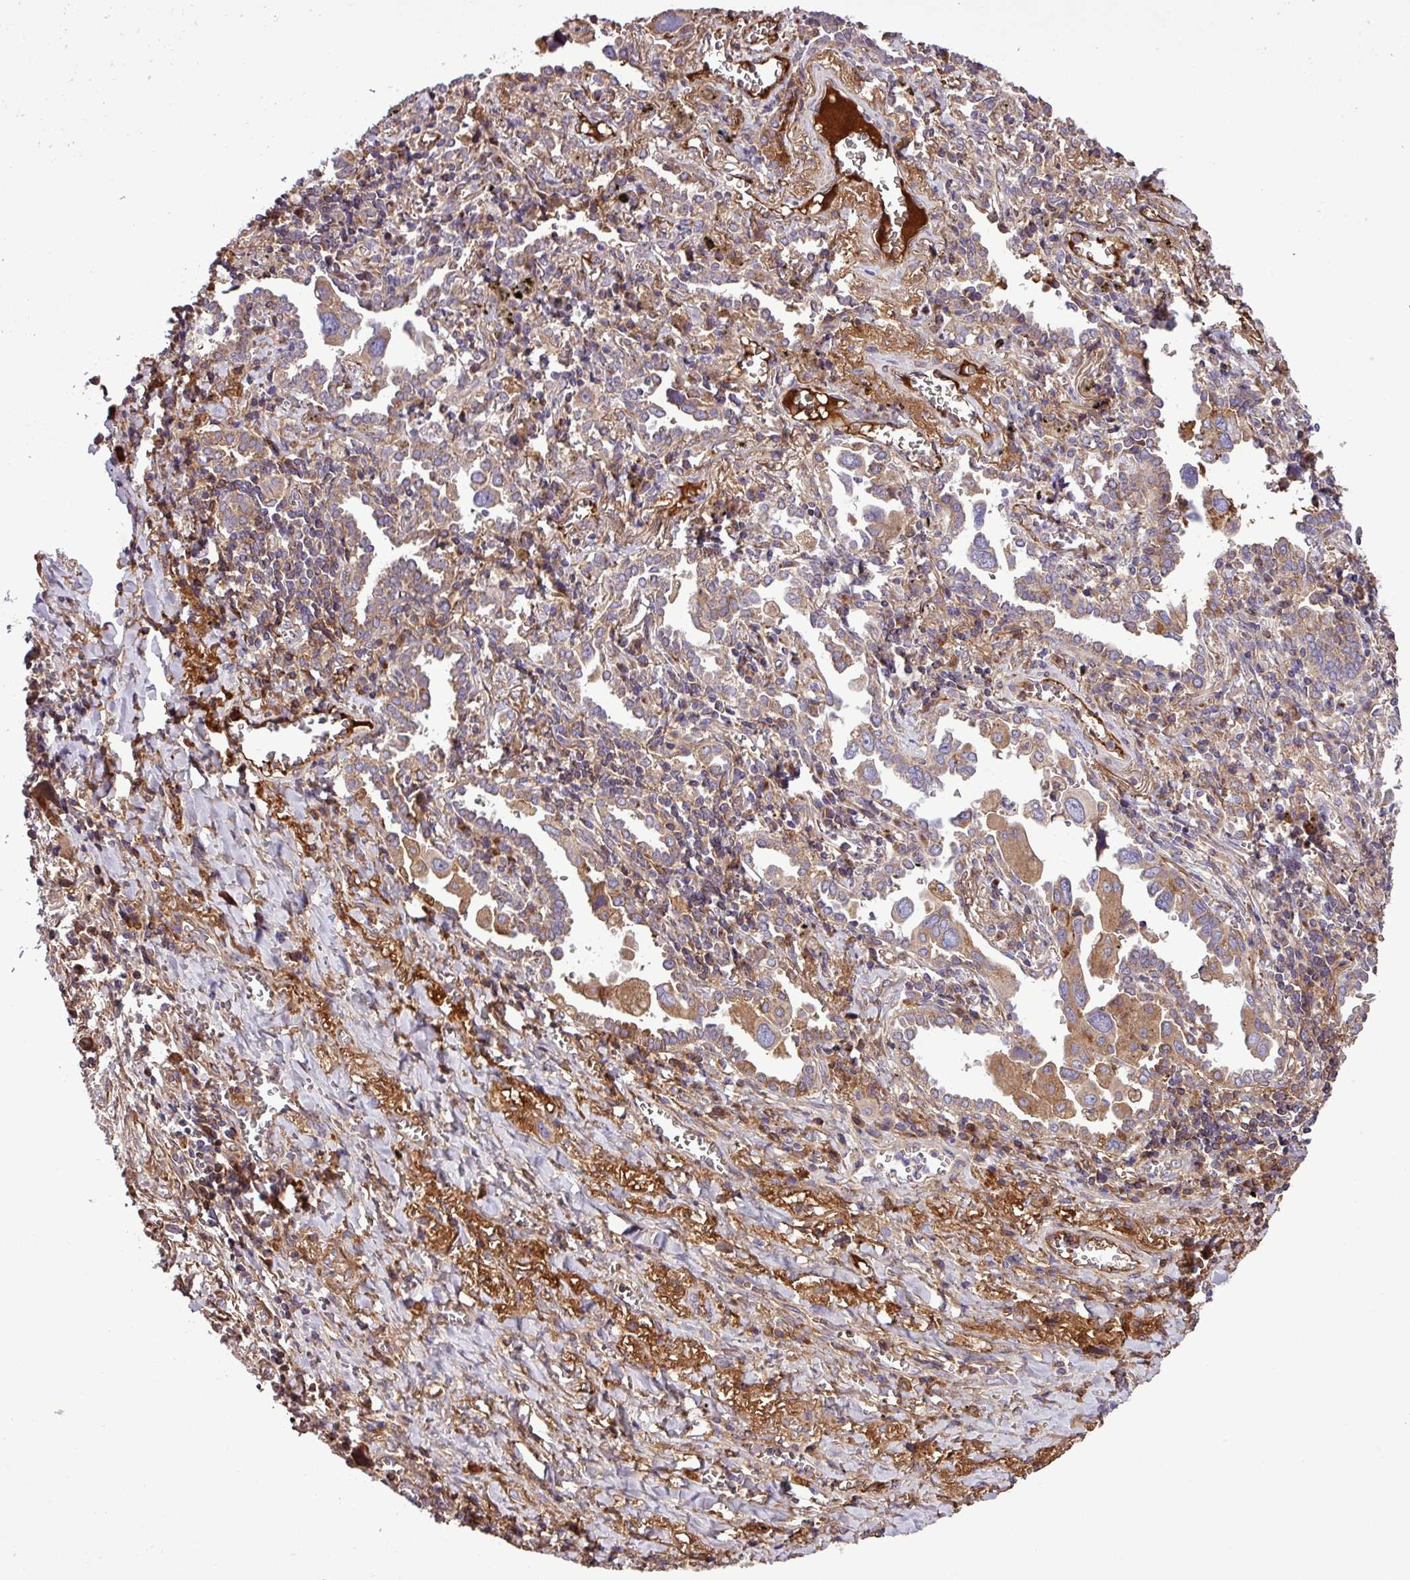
{"staining": {"intensity": "moderate", "quantity": "25%-75%", "location": "cytoplasmic/membranous"}, "tissue": "lung cancer", "cell_type": "Tumor cells", "image_type": "cancer", "snomed": [{"axis": "morphology", "description": "Adenocarcinoma, NOS"}, {"axis": "topography", "description": "Lung"}], "caption": "The micrograph reveals a brown stain indicating the presence of a protein in the cytoplasmic/membranous of tumor cells in lung cancer.", "gene": "CWH43", "patient": {"sex": "male", "age": 76}}